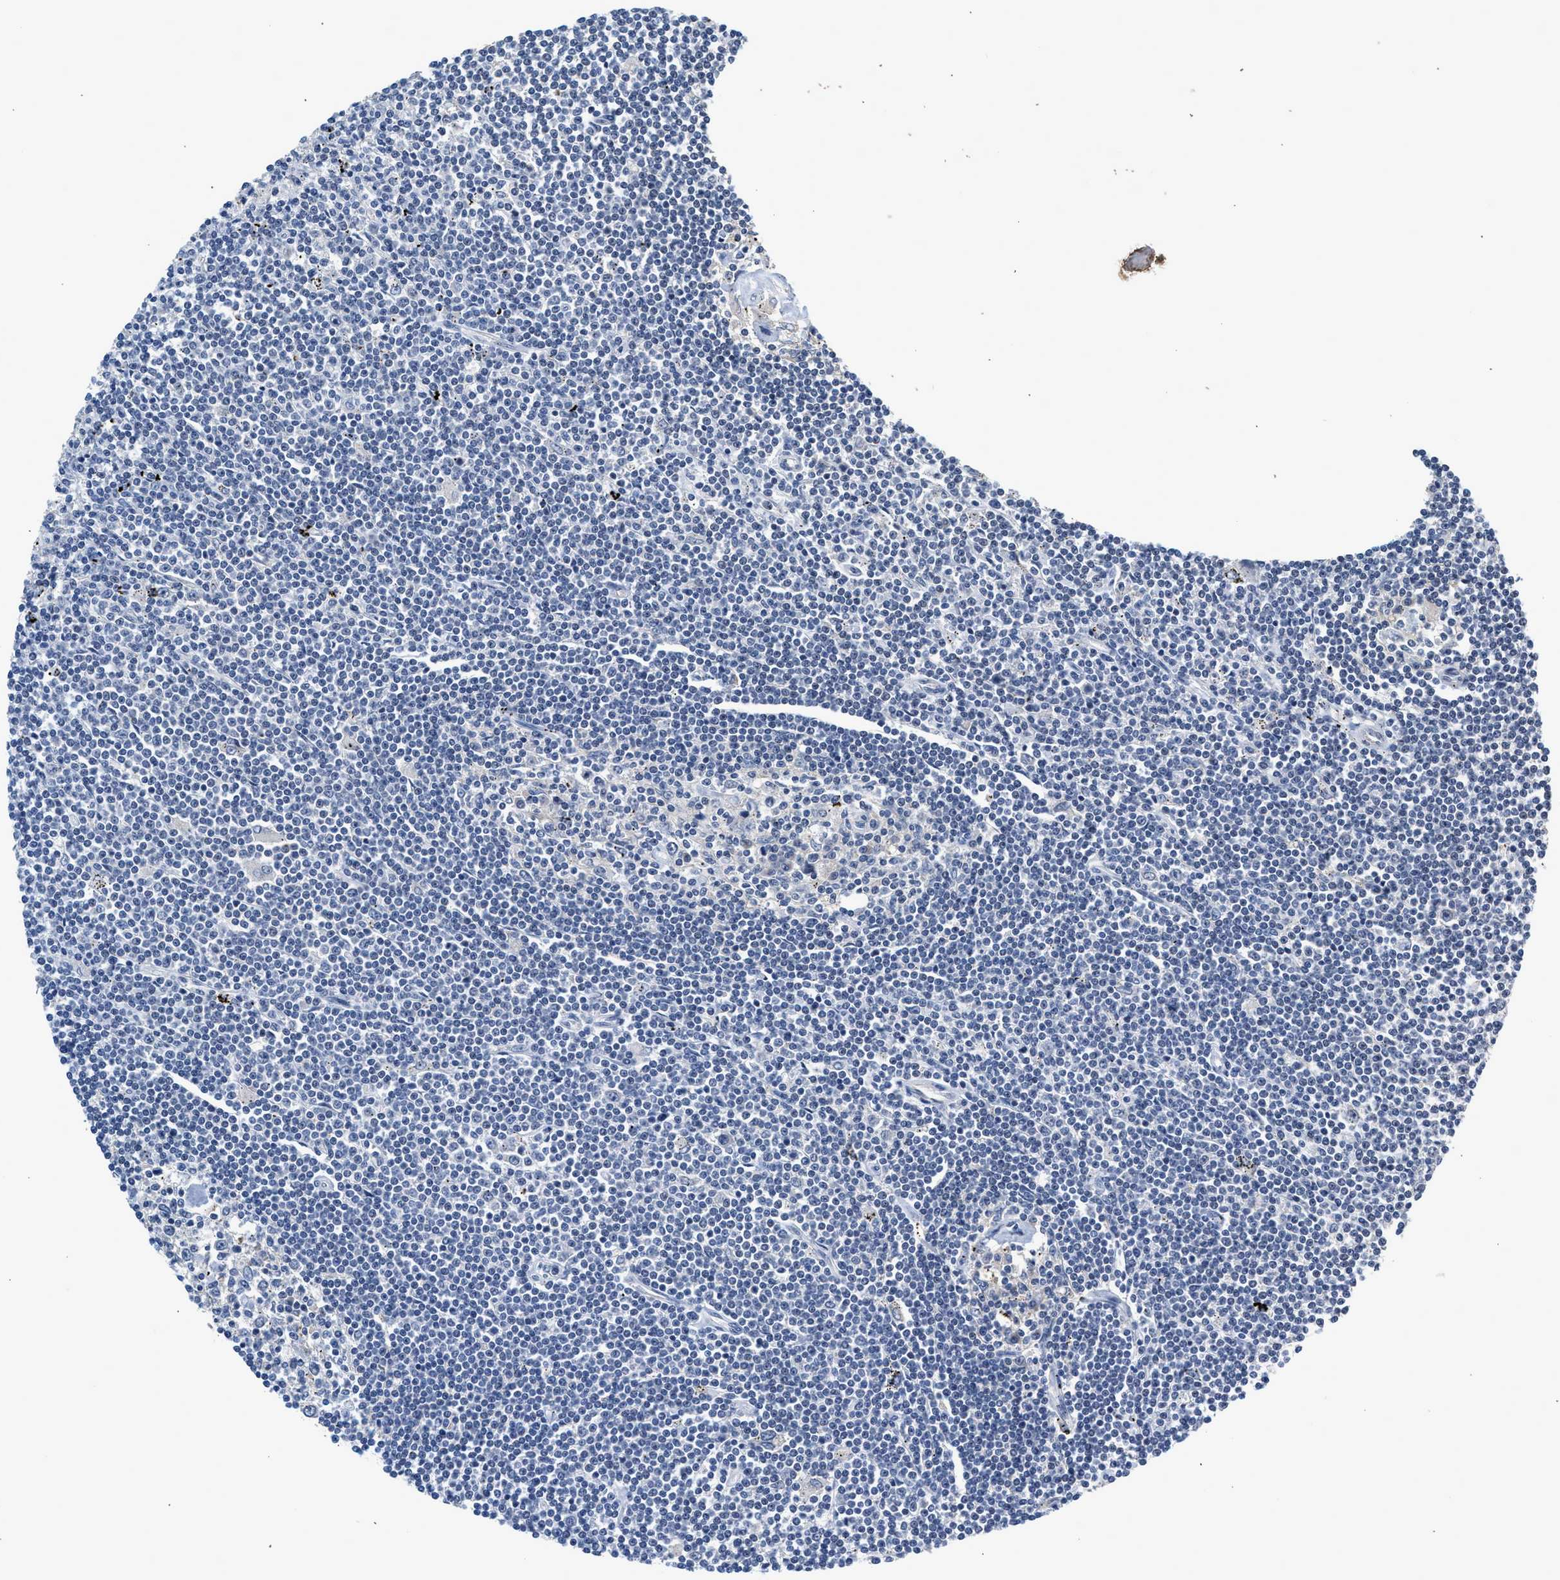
{"staining": {"intensity": "negative", "quantity": "none", "location": "none"}, "tissue": "lymphoma", "cell_type": "Tumor cells", "image_type": "cancer", "snomed": [{"axis": "morphology", "description": "Malignant lymphoma, non-Hodgkin's type, Low grade"}, {"axis": "topography", "description": "Spleen"}], "caption": "Immunohistochemical staining of lymphoma reveals no significant expression in tumor cells.", "gene": "CSF3R", "patient": {"sex": "male", "age": 76}}